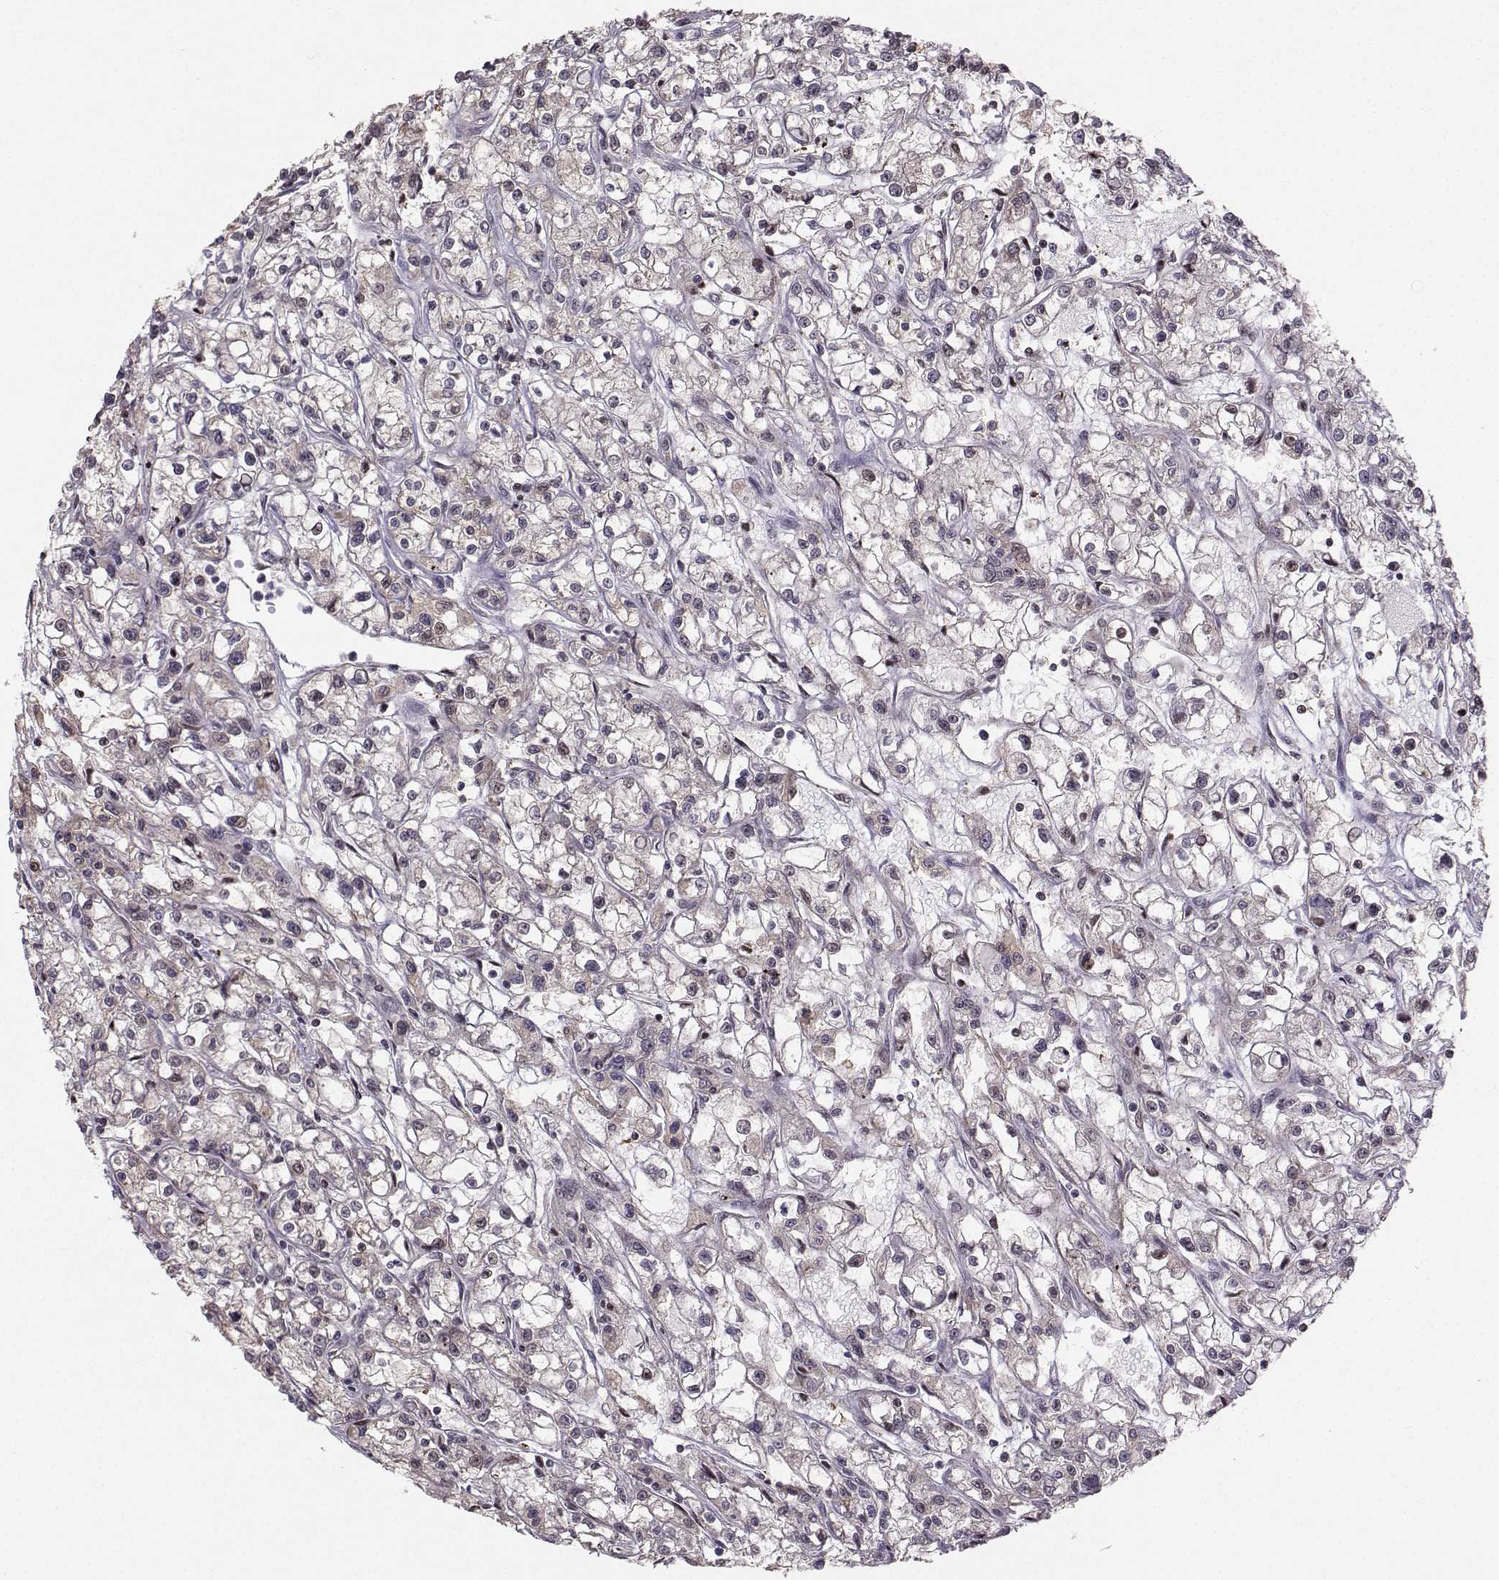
{"staining": {"intensity": "negative", "quantity": "none", "location": "none"}, "tissue": "renal cancer", "cell_type": "Tumor cells", "image_type": "cancer", "snomed": [{"axis": "morphology", "description": "Adenocarcinoma, NOS"}, {"axis": "topography", "description": "Kidney"}], "caption": "Tumor cells show no significant staining in renal adenocarcinoma. Nuclei are stained in blue.", "gene": "PKP2", "patient": {"sex": "female", "age": 59}}